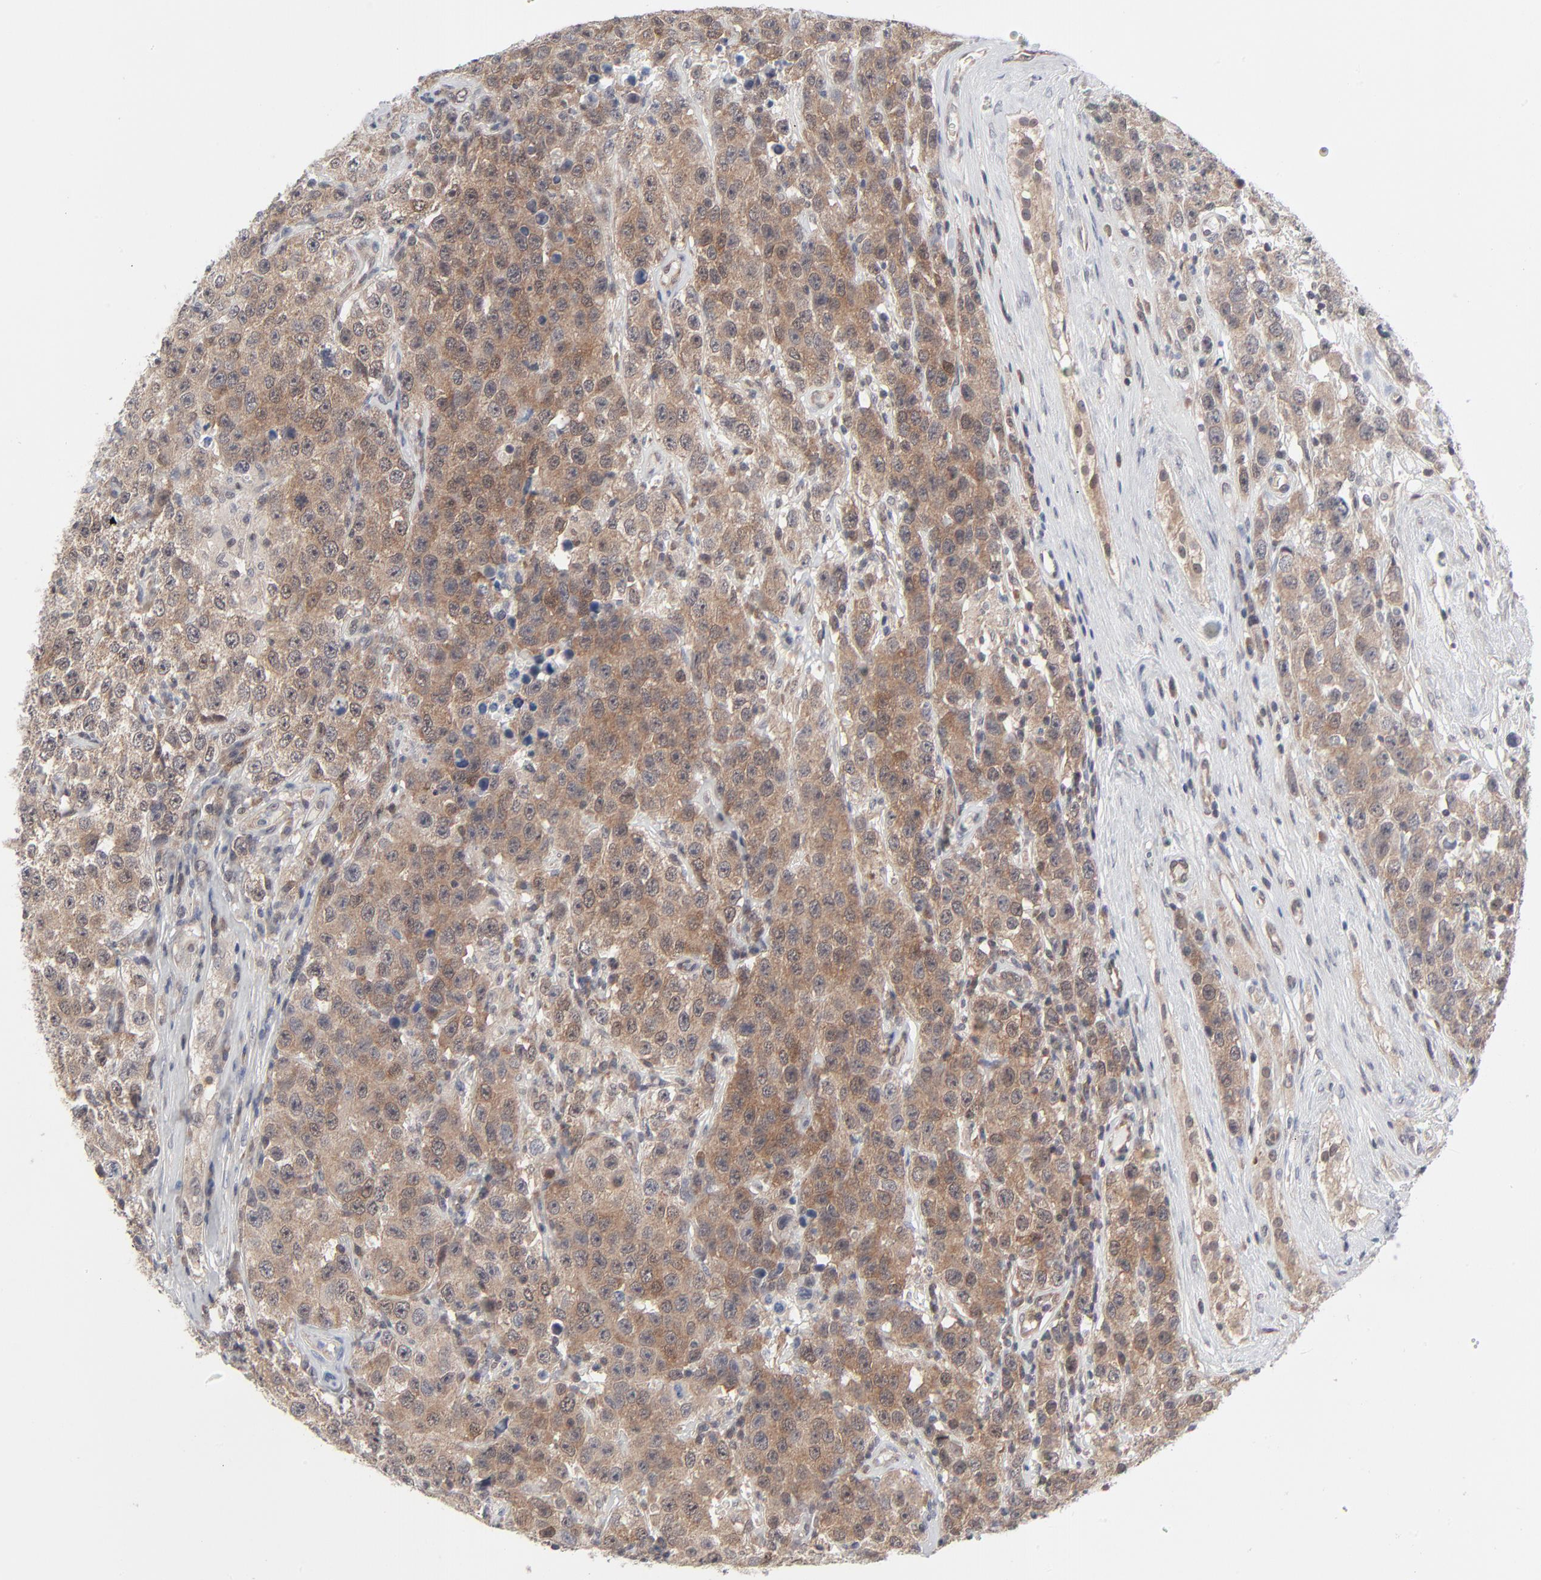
{"staining": {"intensity": "weak", "quantity": ">75%", "location": "cytoplasmic/membranous"}, "tissue": "testis cancer", "cell_type": "Tumor cells", "image_type": "cancer", "snomed": [{"axis": "morphology", "description": "Seminoma, NOS"}, {"axis": "topography", "description": "Testis"}], "caption": "Protein expression analysis of human testis seminoma reveals weak cytoplasmic/membranous positivity in about >75% of tumor cells.", "gene": "RPS6KB1", "patient": {"sex": "male", "age": 52}}